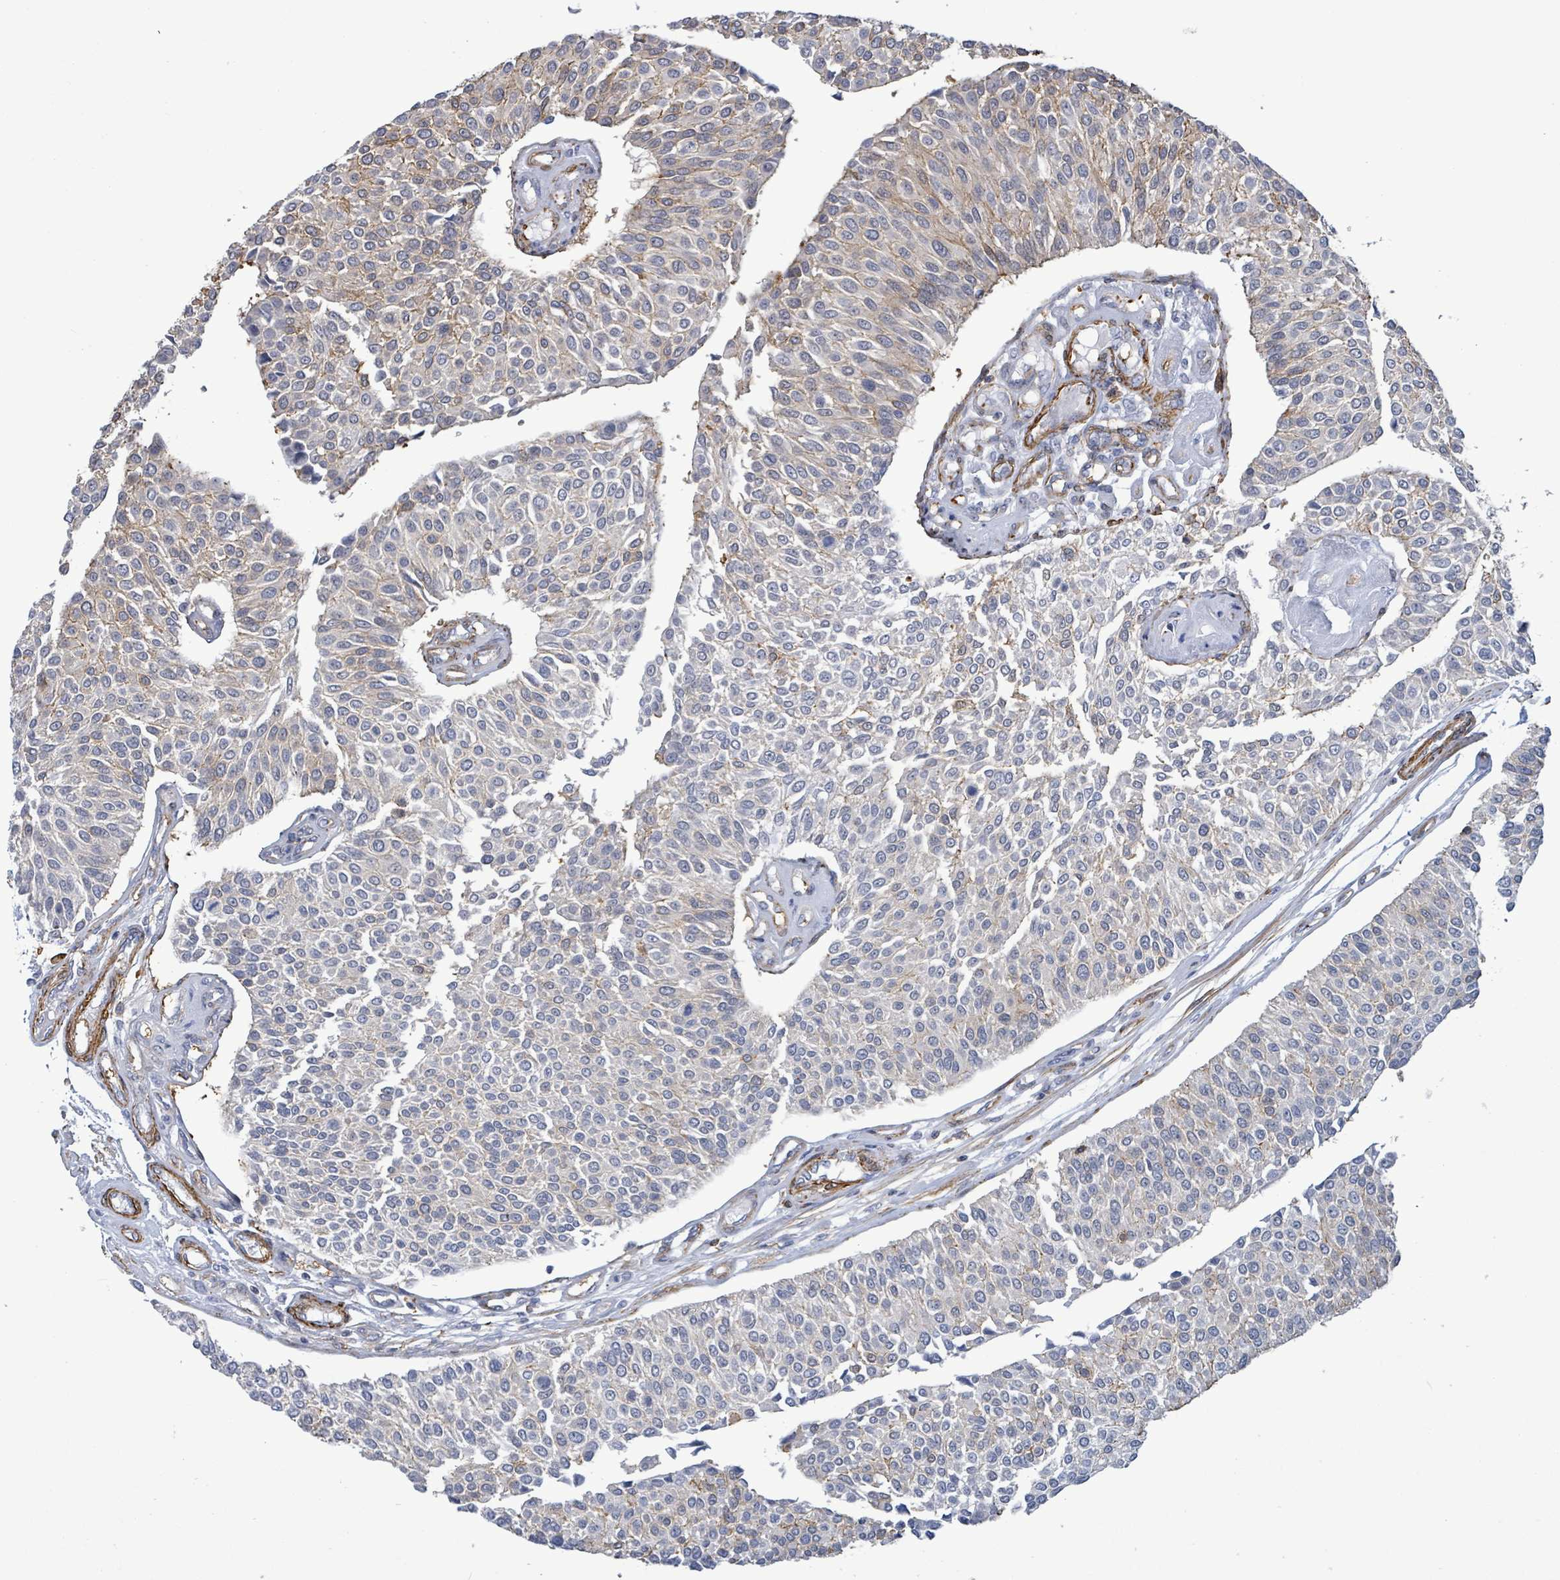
{"staining": {"intensity": "moderate", "quantity": "25%-75%", "location": "cytoplasmic/membranous"}, "tissue": "urothelial cancer", "cell_type": "Tumor cells", "image_type": "cancer", "snomed": [{"axis": "morphology", "description": "Urothelial carcinoma, NOS"}, {"axis": "topography", "description": "Urinary bladder"}], "caption": "Transitional cell carcinoma stained for a protein (brown) exhibits moderate cytoplasmic/membranous positive expression in about 25%-75% of tumor cells.", "gene": "PRKRIP1", "patient": {"sex": "male", "age": 55}}